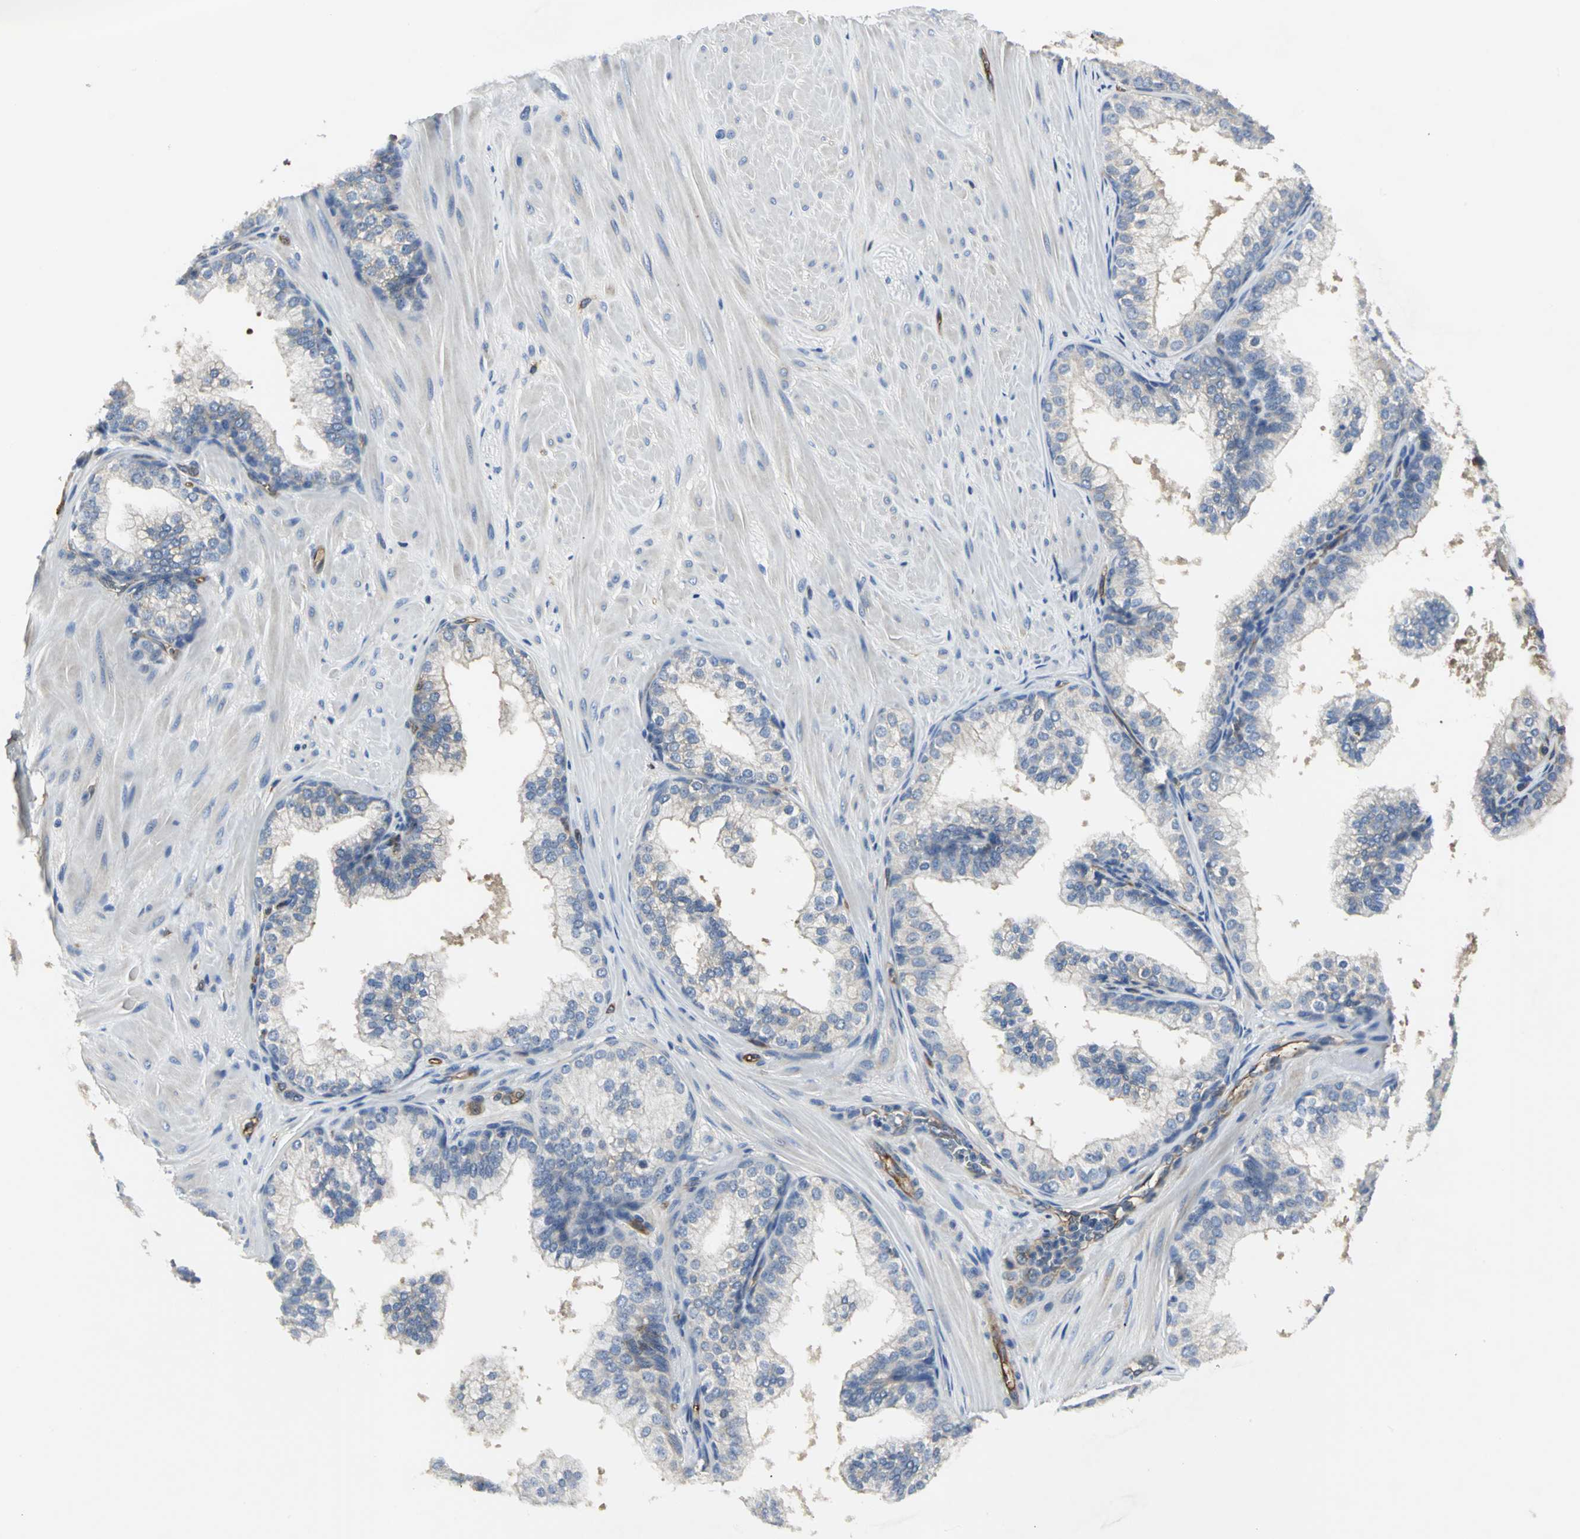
{"staining": {"intensity": "weak", "quantity": "25%-75%", "location": "cytoplasmic/membranous"}, "tissue": "prostate", "cell_type": "Glandular cells", "image_type": "normal", "snomed": [{"axis": "morphology", "description": "Normal tissue, NOS"}, {"axis": "topography", "description": "Prostate"}], "caption": "Immunohistochemical staining of unremarkable human prostate displays 25%-75% levels of weak cytoplasmic/membranous protein staining in approximately 25%-75% of glandular cells.", "gene": "CHRNB1", "patient": {"sex": "male", "age": 60}}